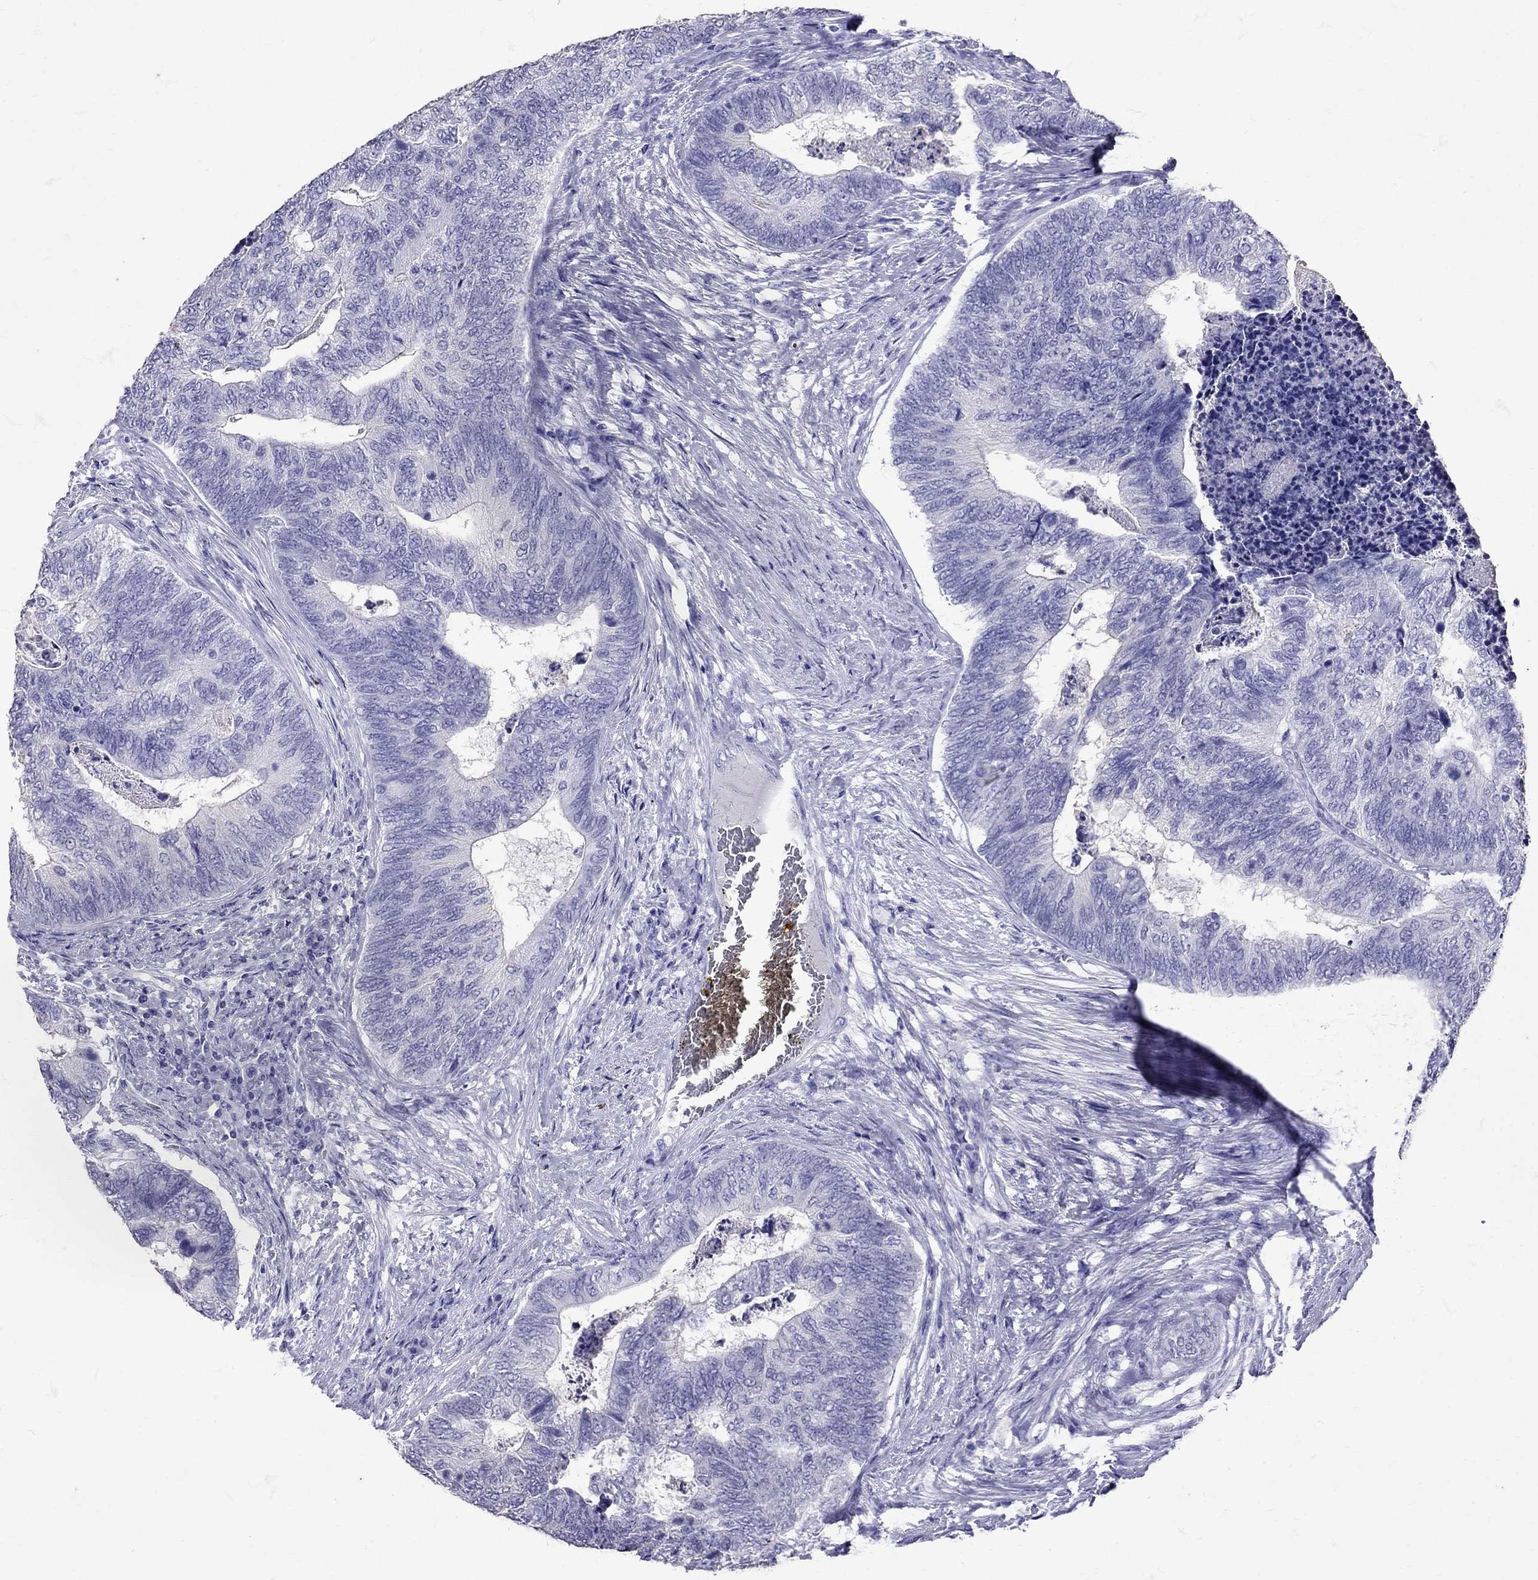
{"staining": {"intensity": "negative", "quantity": "none", "location": "none"}, "tissue": "colorectal cancer", "cell_type": "Tumor cells", "image_type": "cancer", "snomed": [{"axis": "morphology", "description": "Adenocarcinoma, NOS"}, {"axis": "topography", "description": "Colon"}], "caption": "DAB immunohistochemical staining of colorectal cancer (adenocarcinoma) exhibits no significant positivity in tumor cells.", "gene": "AVP", "patient": {"sex": "female", "age": 67}}